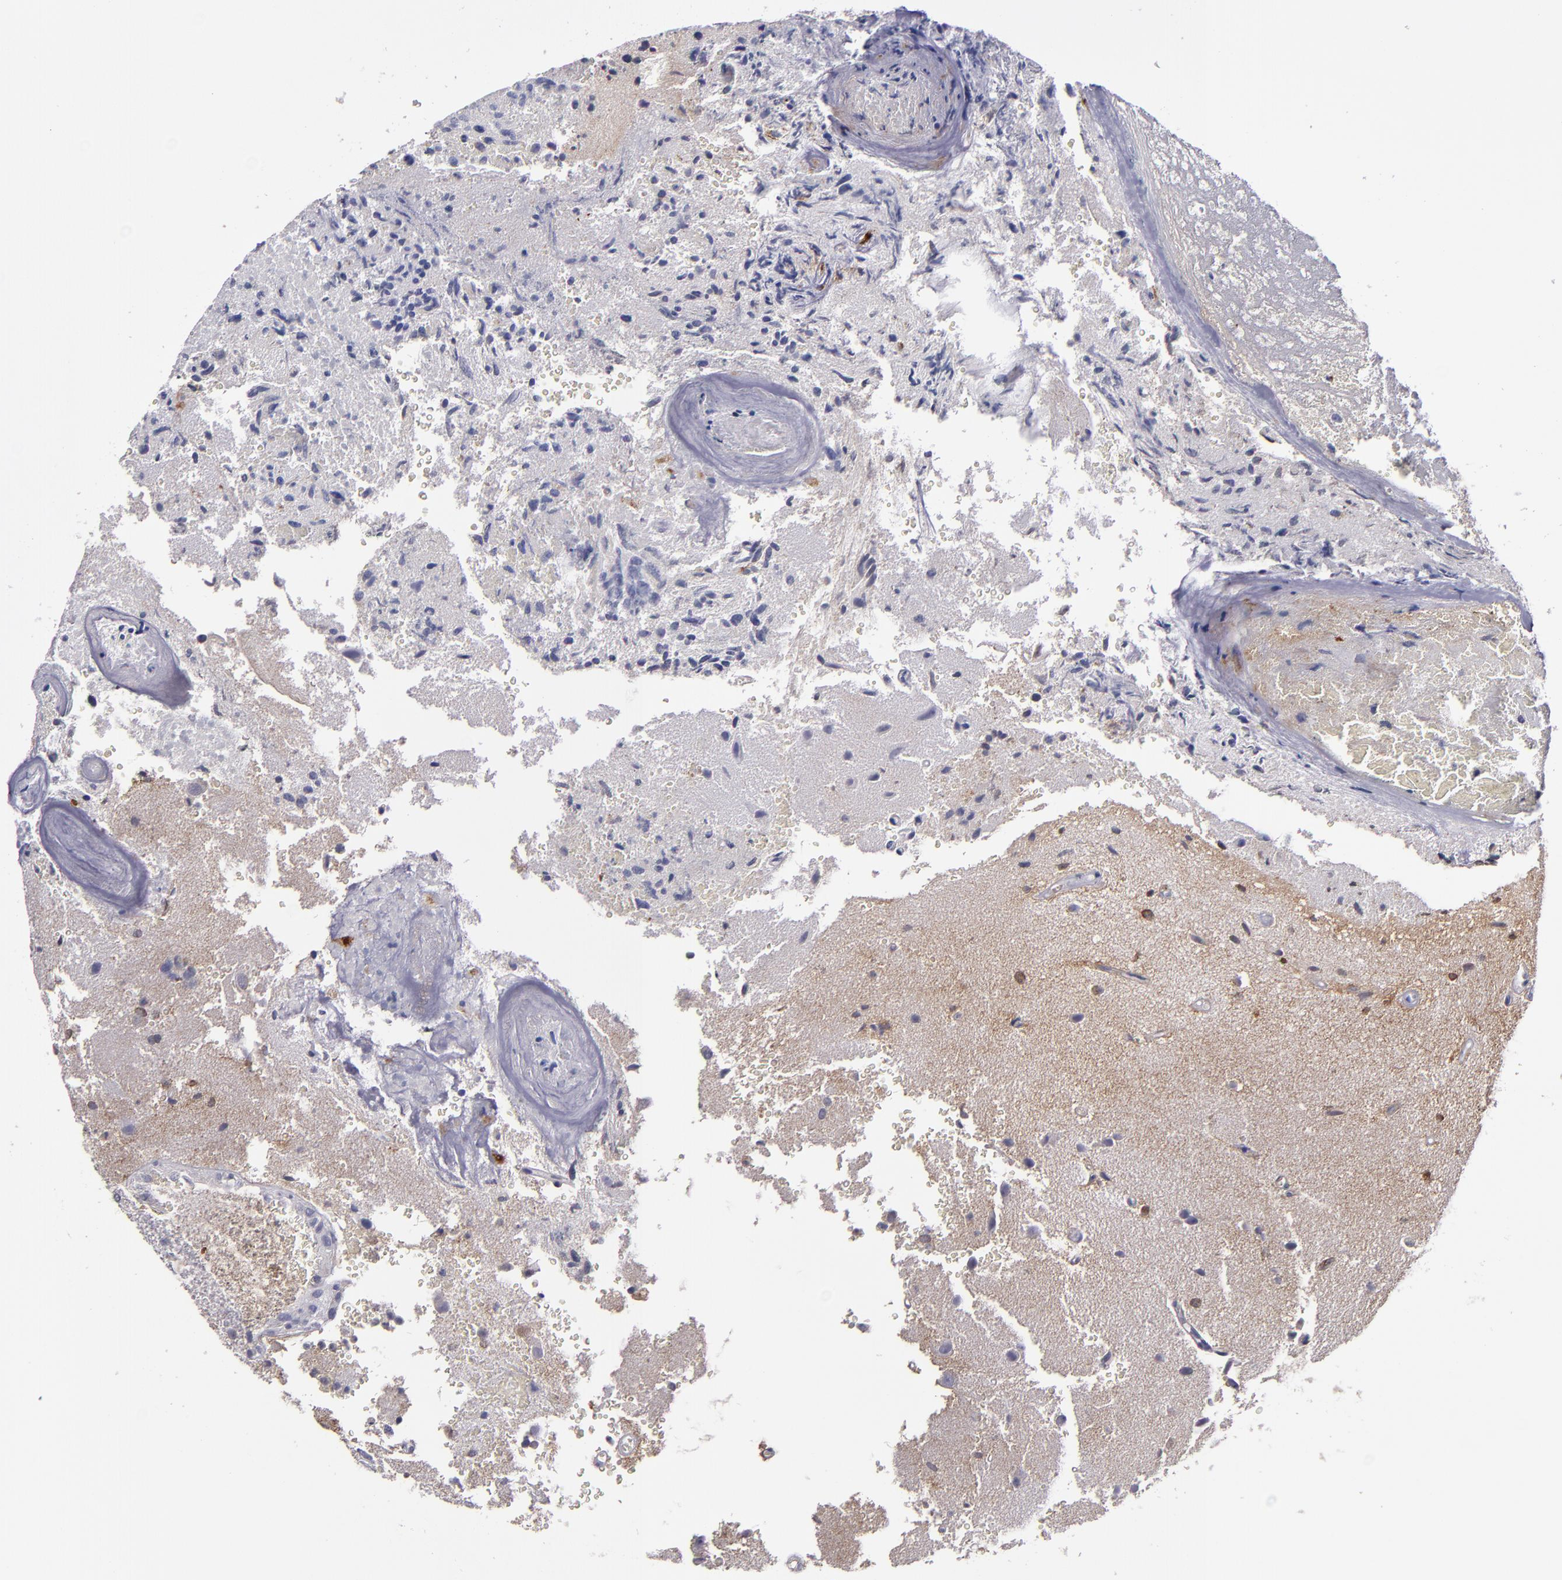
{"staining": {"intensity": "moderate", "quantity": "25%-75%", "location": "cytoplasmic/membranous"}, "tissue": "glioma", "cell_type": "Tumor cells", "image_type": "cancer", "snomed": [{"axis": "morphology", "description": "Normal tissue, NOS"}, {"axis": "morphology", "description": "Glioma, malignant, High grade"}, {"axis": "topography", "description": "Cerebral cortex"}], "caption": "The micrograph reveals a brown stain indicating the presence of a protein in the cytoplasmic/membranous of tumor cells in glioma.", "gene": "MFGE8", "patient": {"sex": "male", "age": 75}}